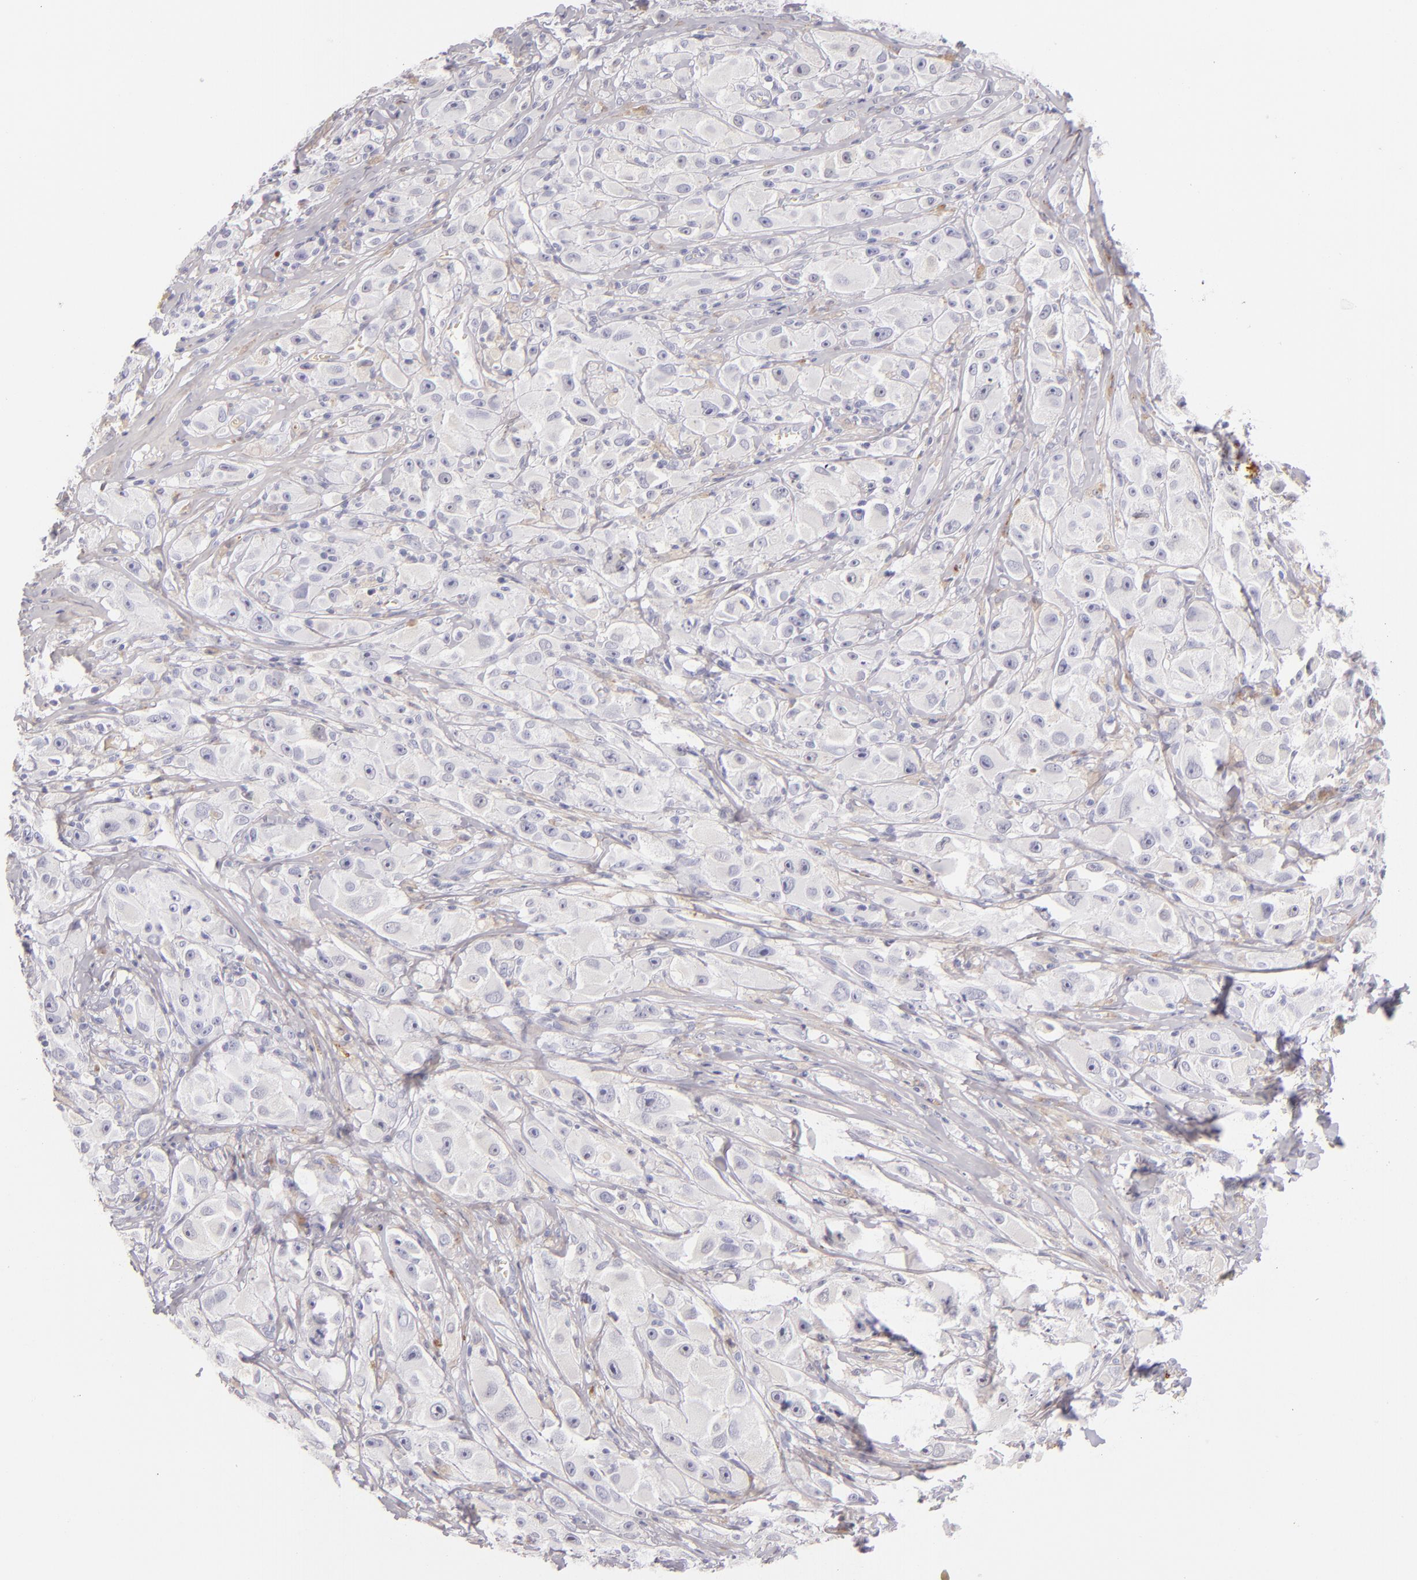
{"staining": {"intensity": "negative", "quantity": "none", "location": "none"}, "tissue": "melanoma", "cell_type": "Tumor cells", "image_type": "cancer", "snomed": [{"axis": "morphology", "description": "Malignant melanoma, NOS"}, {"axis": "topography", "description": "Skin"}], "caption": "Melanoma was stained to show a protein in brown. There is no significant staining in tumor cells.", "gene": "TPSD1", "patient": {"sex": "male", "age": 56}}